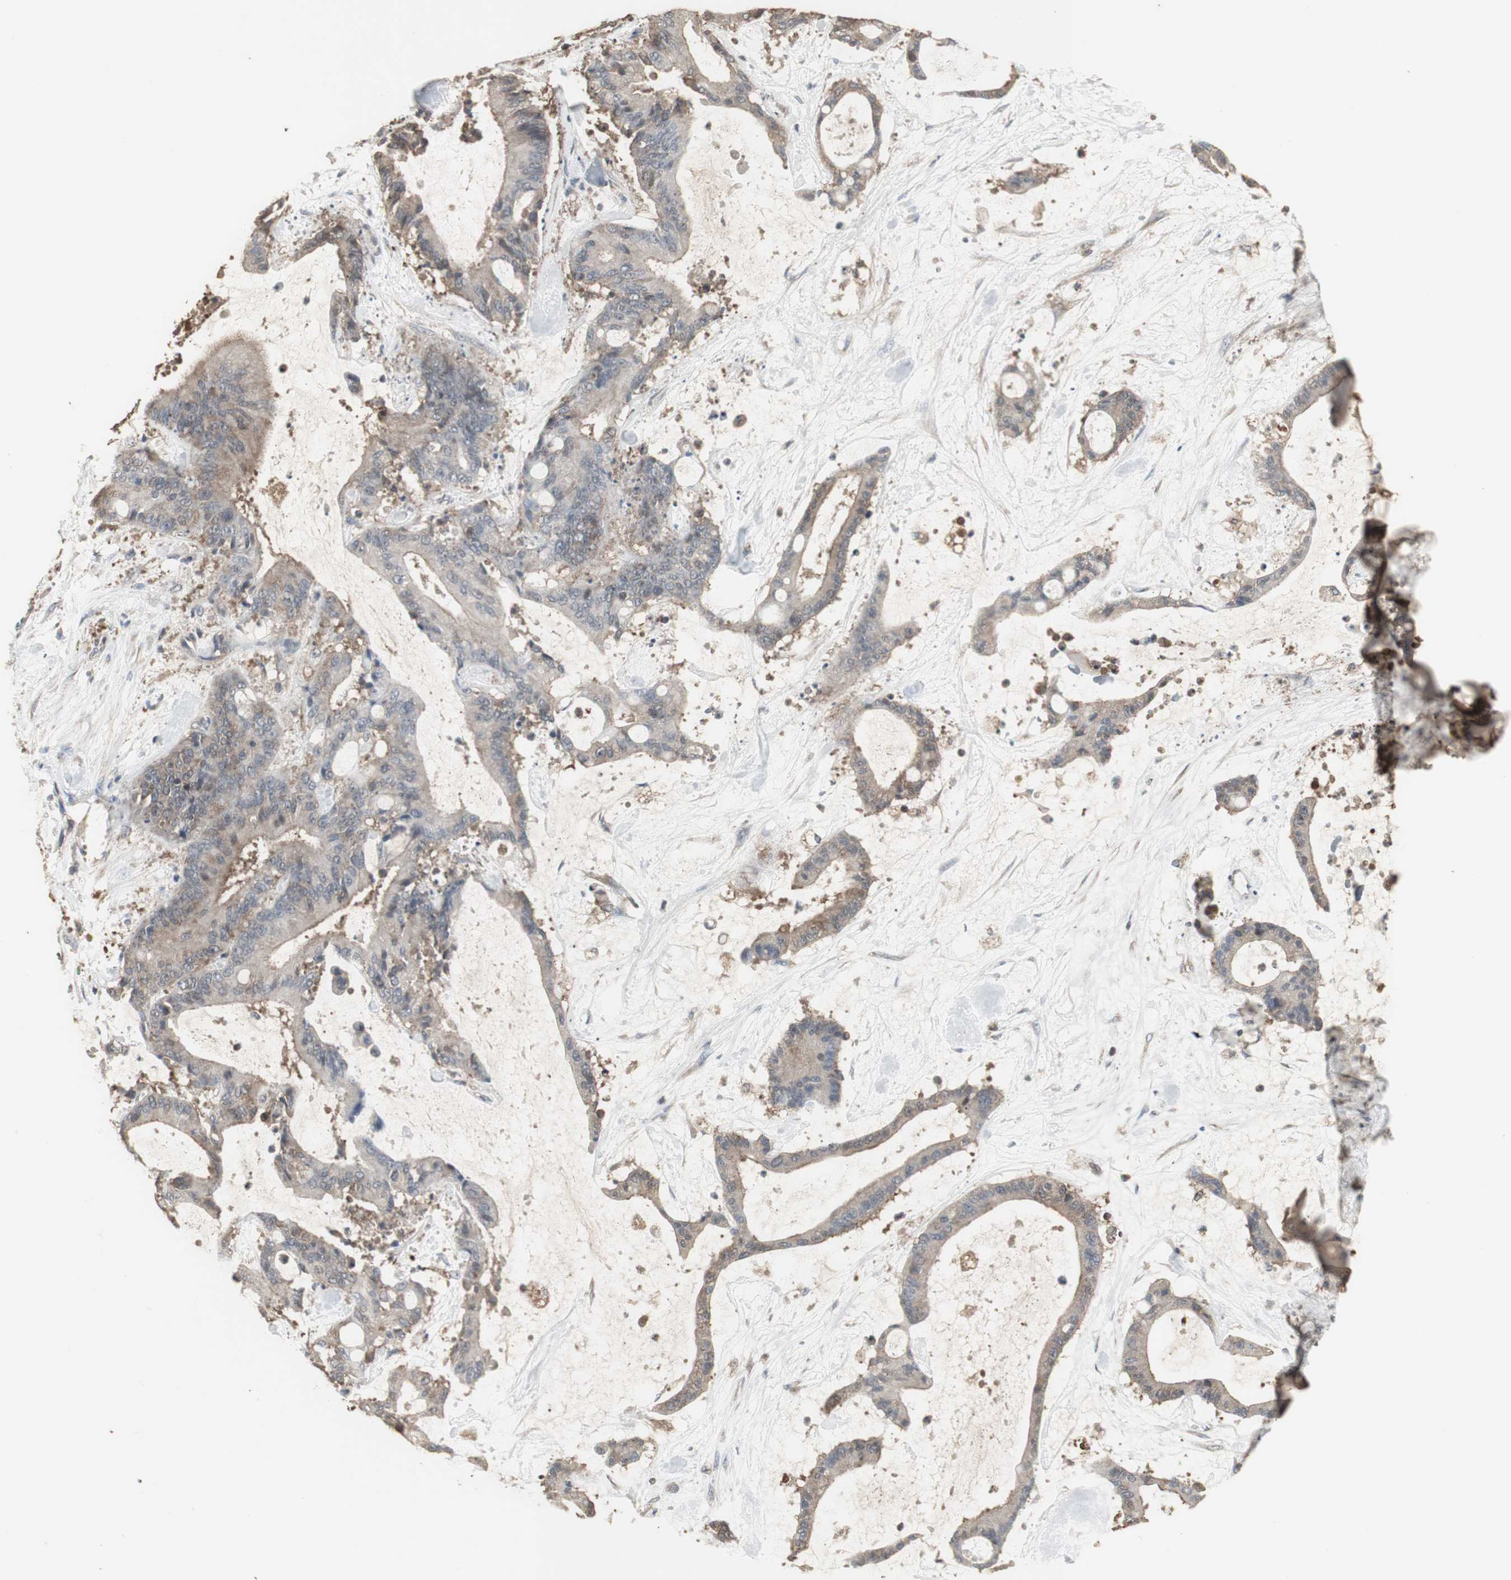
{"staining": {"intensity": "weak", "quantity": "25%-75%", "location": "cytoplasmic/membranous"}, "tissue": "liver cancer", "cell_type": "Tumor cells", "image_type": "cancer", "snomed": [{"axis": "morphology", "description": "Cholangiocarcinoma"}, {"axis": "topography", "description": "Liver"}], "caption": "The immunohistochemical stain shows weak cytoplasmic/membranous positivity in tumor cells of liver cancer tissue.", "gene": "HPRT1", "patient": {"sex": "female", "age": 73}}